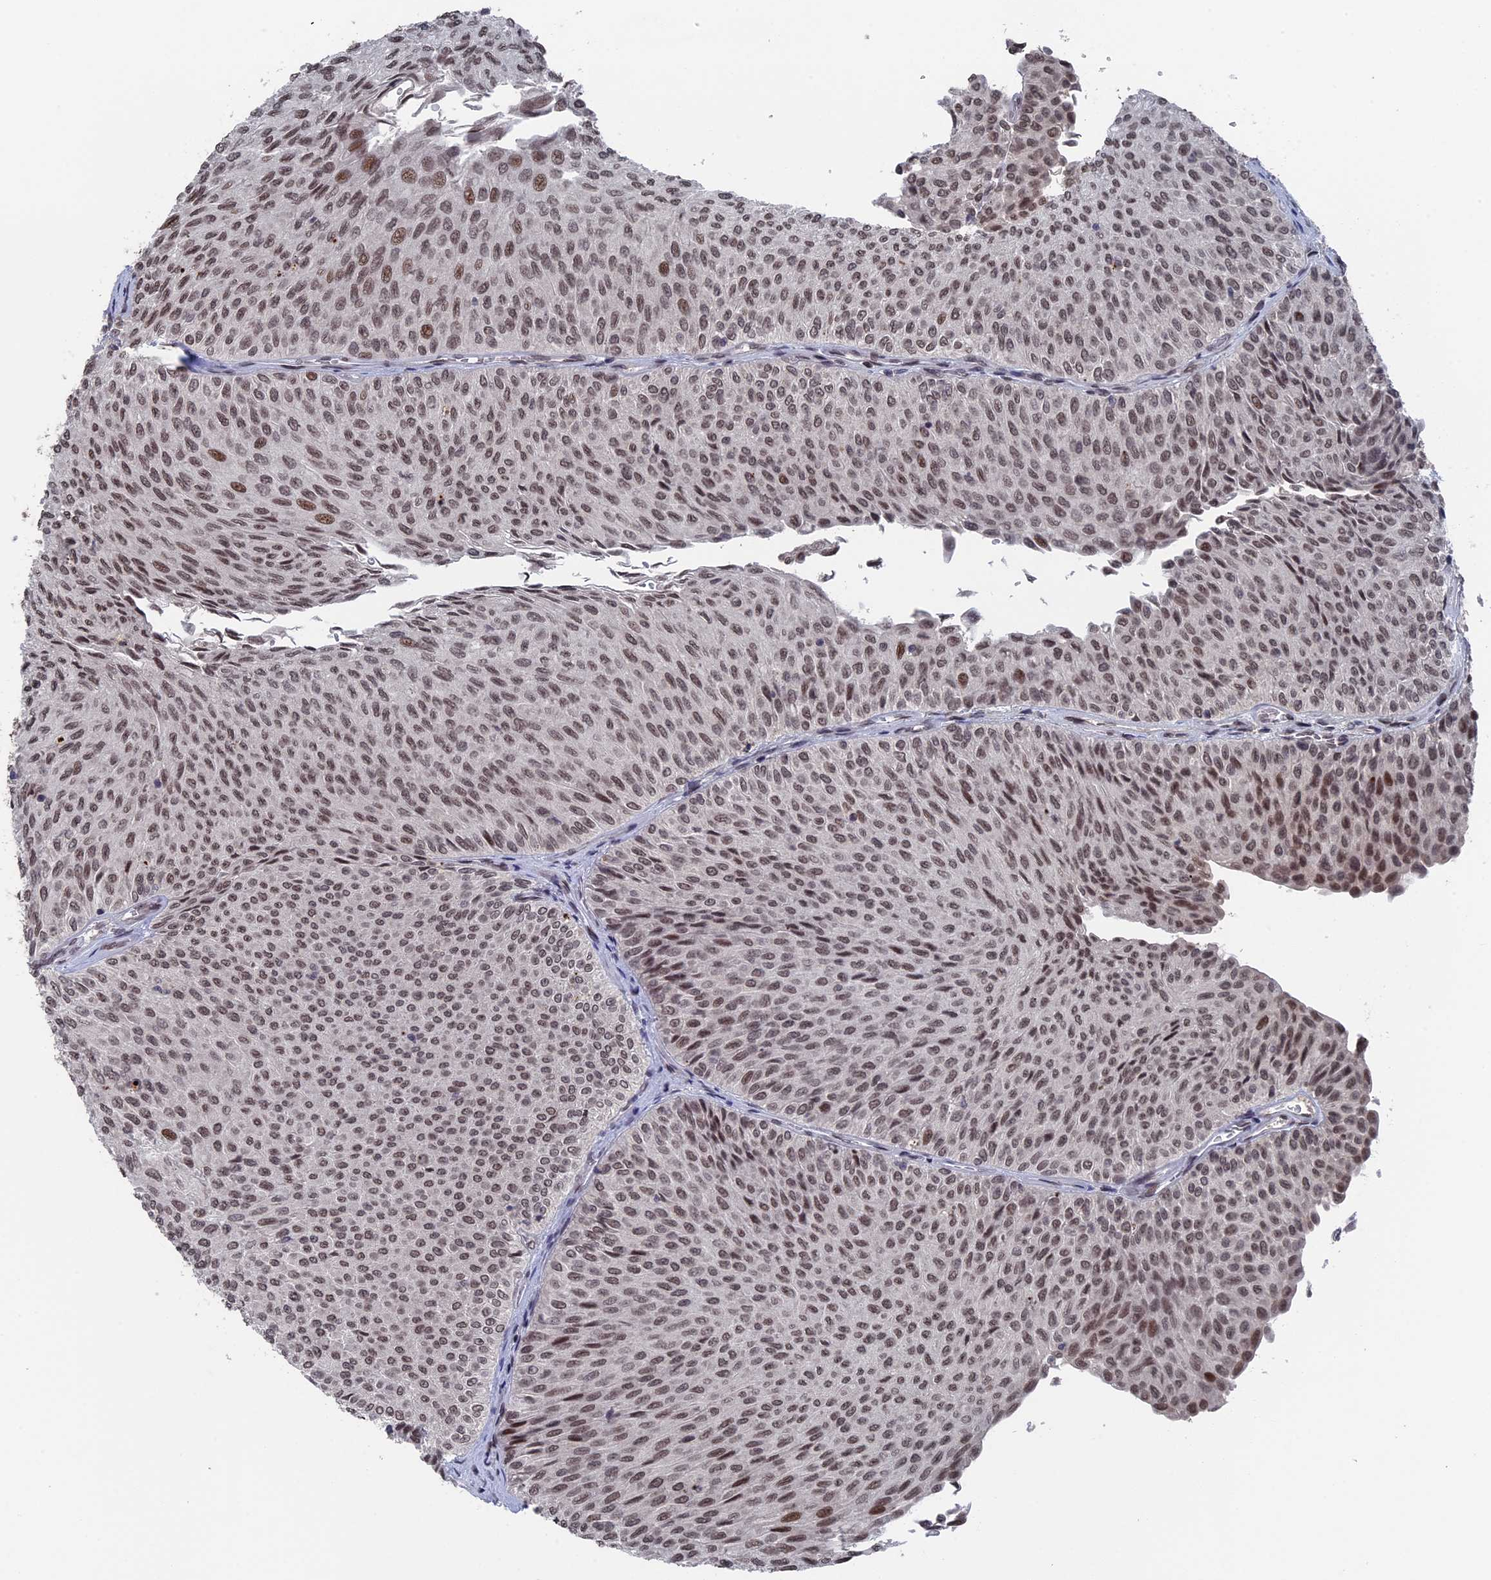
{"staining": {"intensity": "moderate", "quantity": ">75%", "location": "nuclear"}, "tissue": "urothelial cancer", "cell_type": "Tumor cells", "image_type": "cancer", "snomed": [{"axis": "morphology", "description": "Urothelial carcinoma, Low grade"}, {"axis": "topography", "description": "Urinary bladder"}], "caption": "Protein staining of low-grade urothelial carcinoma tissue reveals moderate nuclear positivity in approximately >75% of tumor cells.", "gene": "NR2C2AP", "patient": {"sex": "male", "age": 78}}